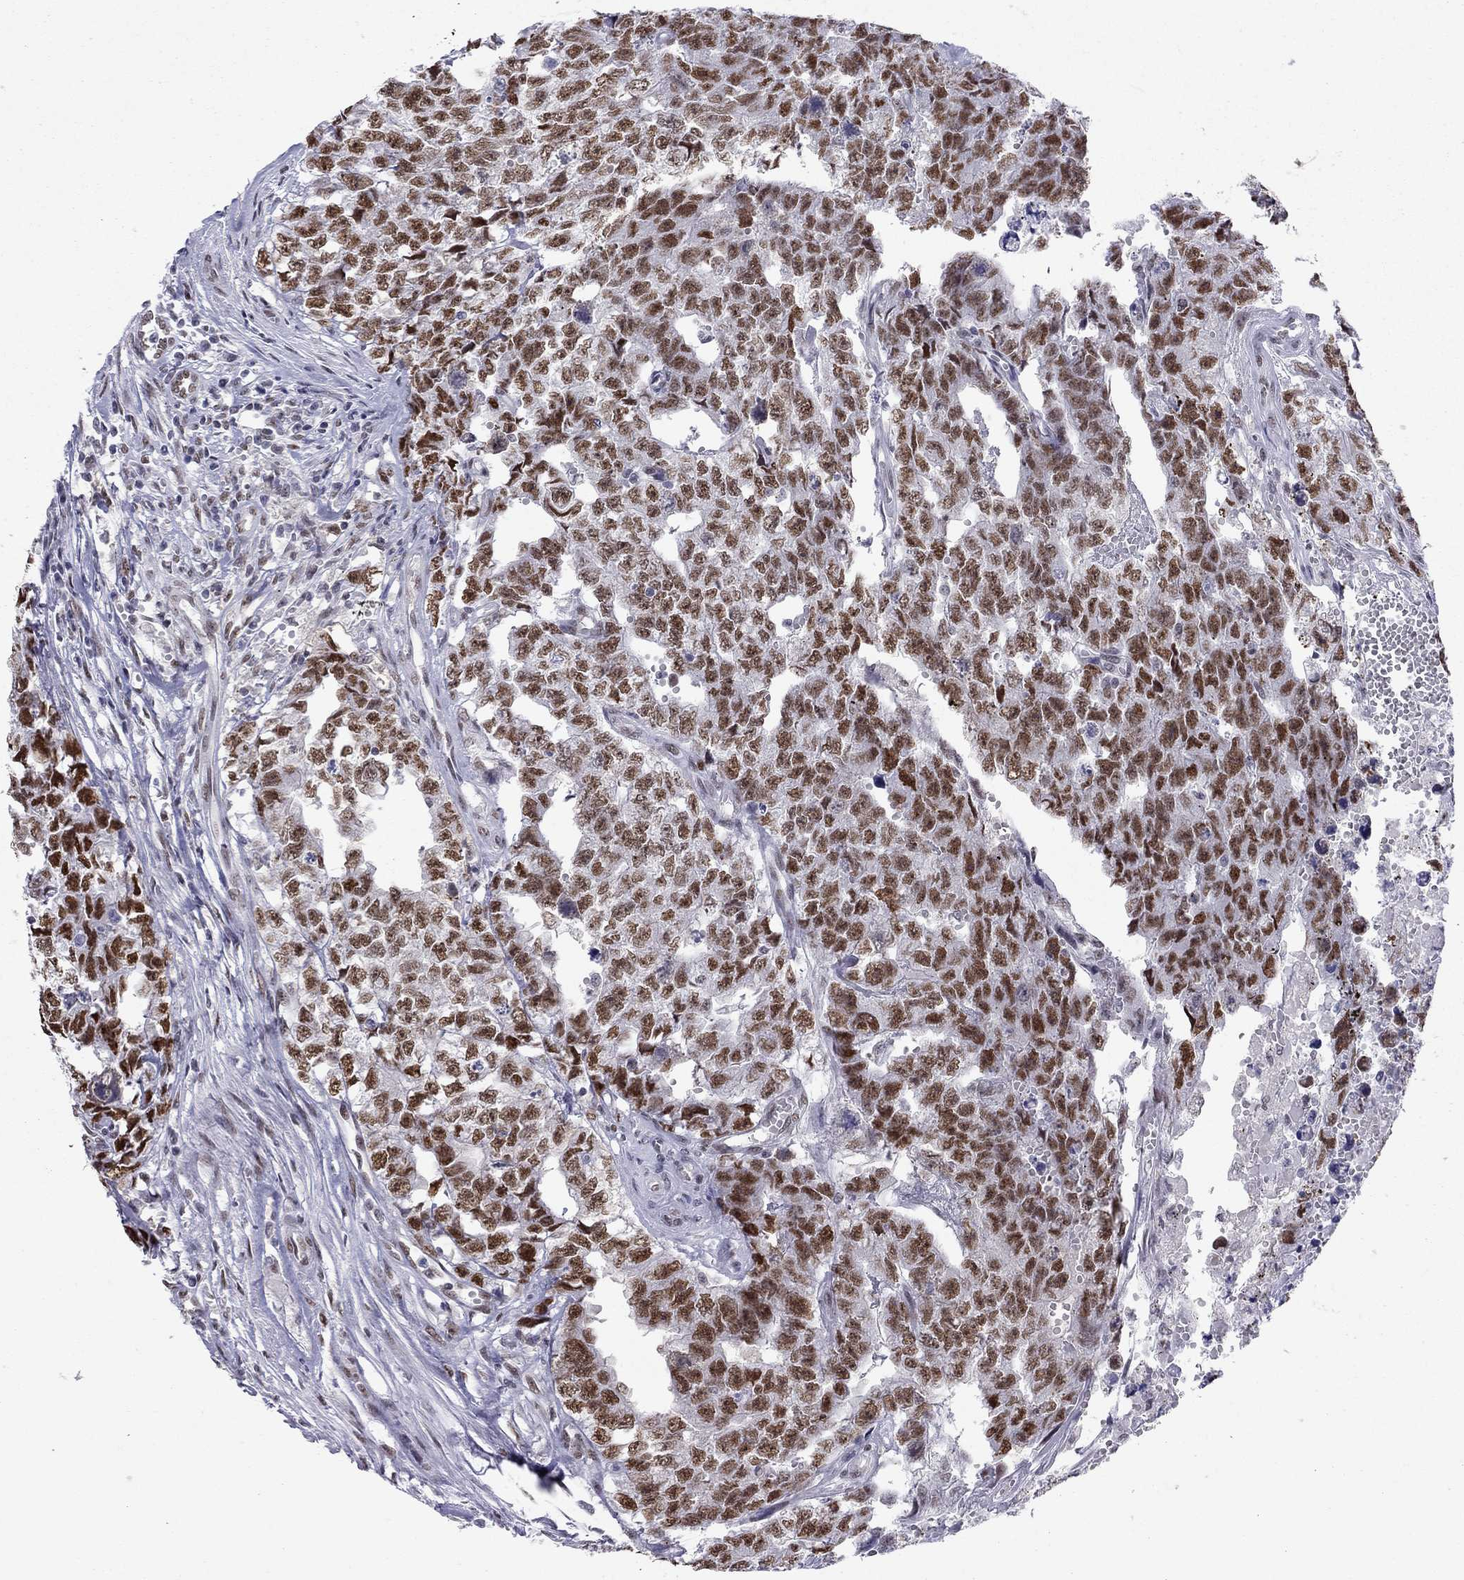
{"staining": {"intensity": "strong", "quantity": ">75%", "location": "nuclear"}, "tissue": "testis cancer", "cell_type": "Tumor cells", "image_type": "cancer", "snomed": [{"axis": "morphology", "description": "Seminoma, NOS"}, {"axis": "morphology", "description": "Carcinoma, Embryonal, NOS"}, {"axis": "topography", "description": "Testis"}], "caption": "Embryonal carcinoma (testis) was stained to show a protein in brown. There is high levels of strong nuclear staining in about >75% of tumor cells.", "gene": "DOT1L", "patient": {"sex": "male", "age": 22}}